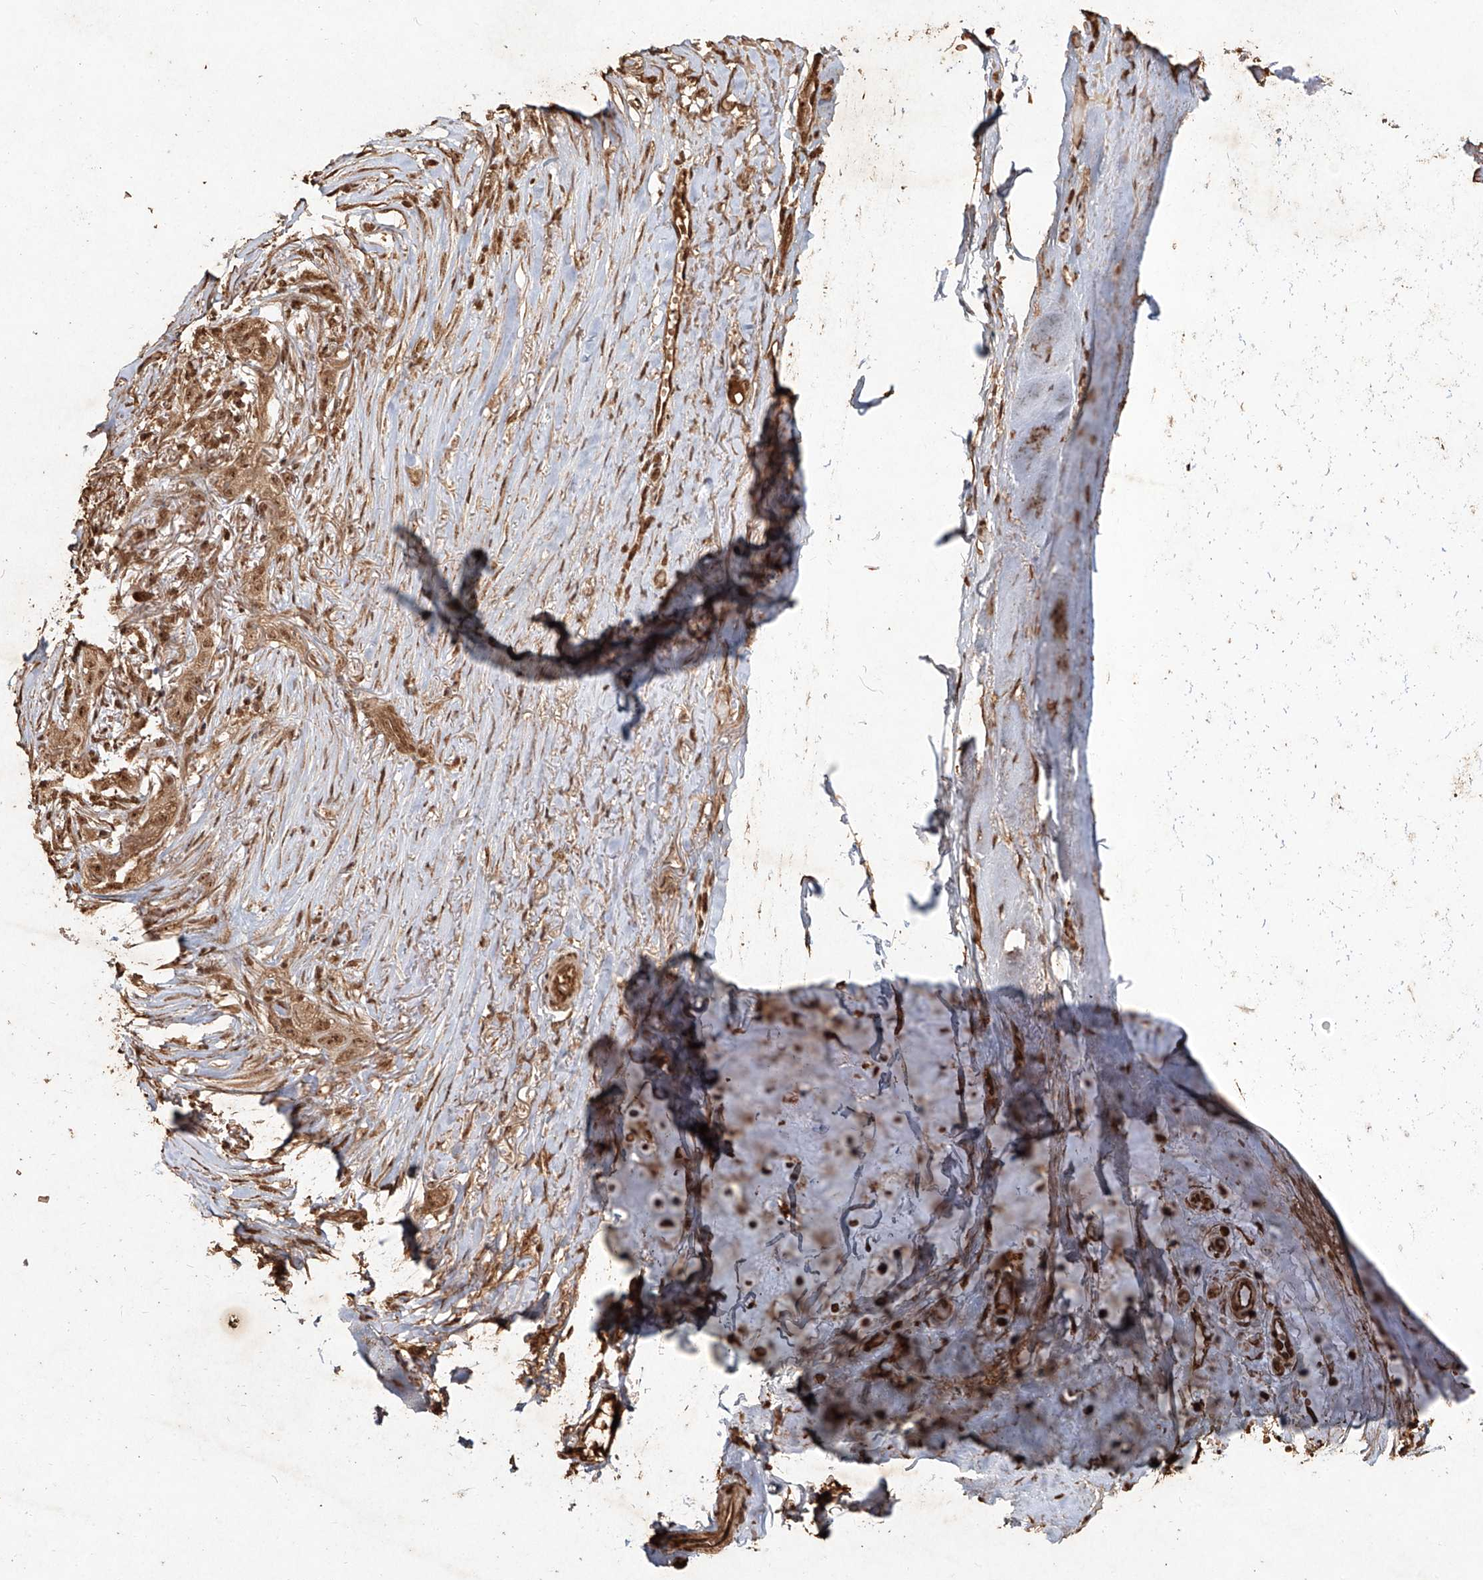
{"staining": {"intensity": "strong", "quantity": ">75%", "location": "cytoplasmic/membranous,nuclear"}, "tissue": "adipose tissue", "cell_type": "Adipocytes", "image_type": "normal", "snomed": [{"axis": "morphology", "description": "Normal tissue, NOS"}, {"axis": "morphology", "description": "Basal cell carcinoma"}, {"axis": "topography", "description": "Skin"}], "caption": "Protein expression analysis of benign adipose tissue shows strong cytoplasmic/membranous,nuclear staining in about >75% of adipocytes.", "gene": "UBE2K", "patient": {"sex": "female", "age": 89}}